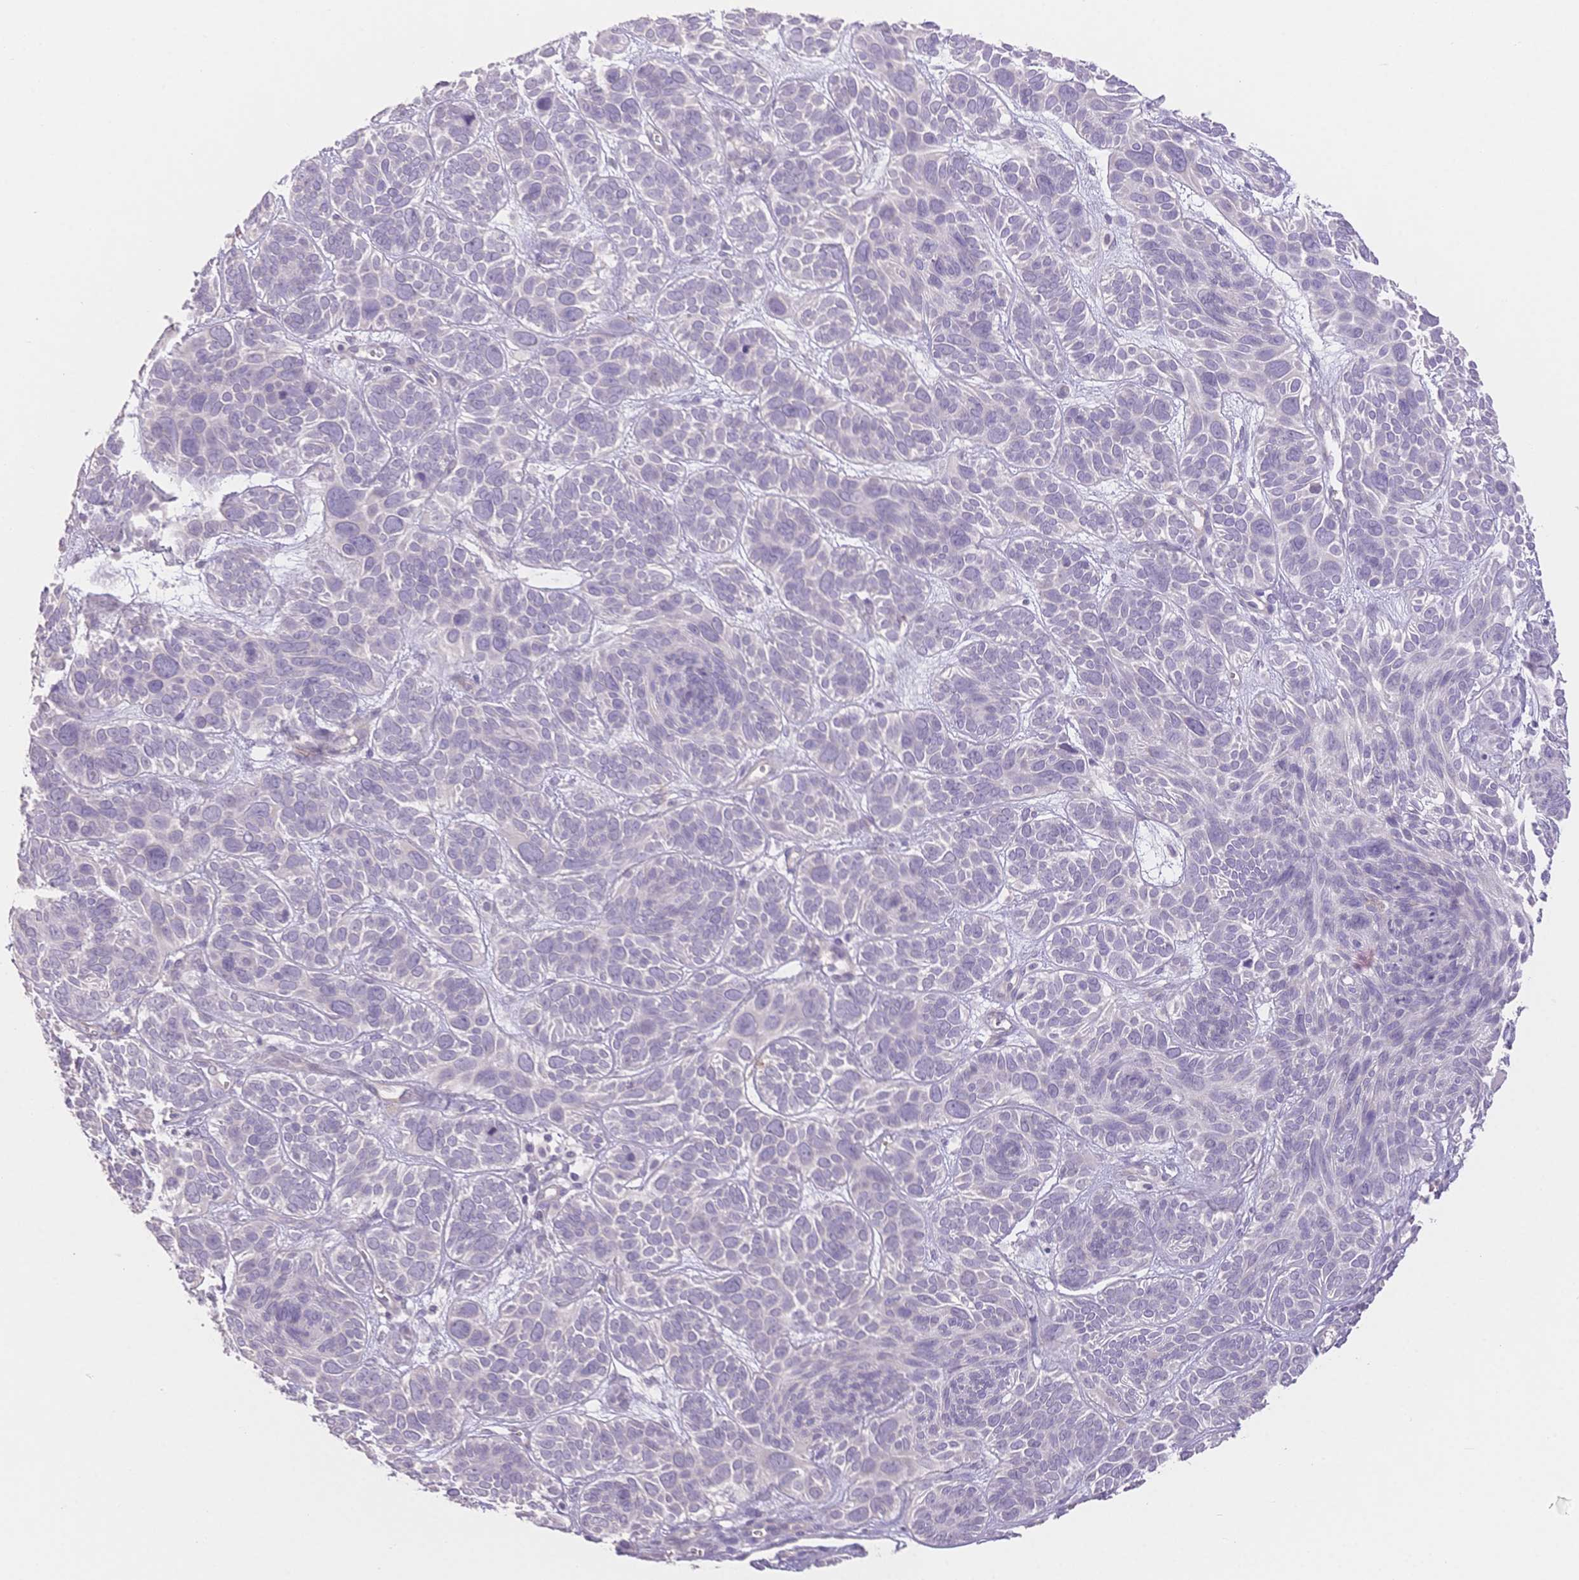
{"staining": {"intensity": "negative", "quantity": "none", "location": "none"}, "tissue": "skin cancer", "cell_type": "Tumor cells", "image_type": "cancer", "snomed": [{"axis": "morphology", "description": "Basal cell carcinoma"}, {"axis": "topography", "description": "Skin"}, {"axis": "topography", "description": "Skin of face"}], "caption": "This micrograph is of skin cancer (basal cell carcinoma) stained with IHC to label a protein in brown with the nuclei are counter-stained blue. There is no staining in tumor cells.", "gene": "SUV39H2", "patient": {"sex": "male", "age": 73}}